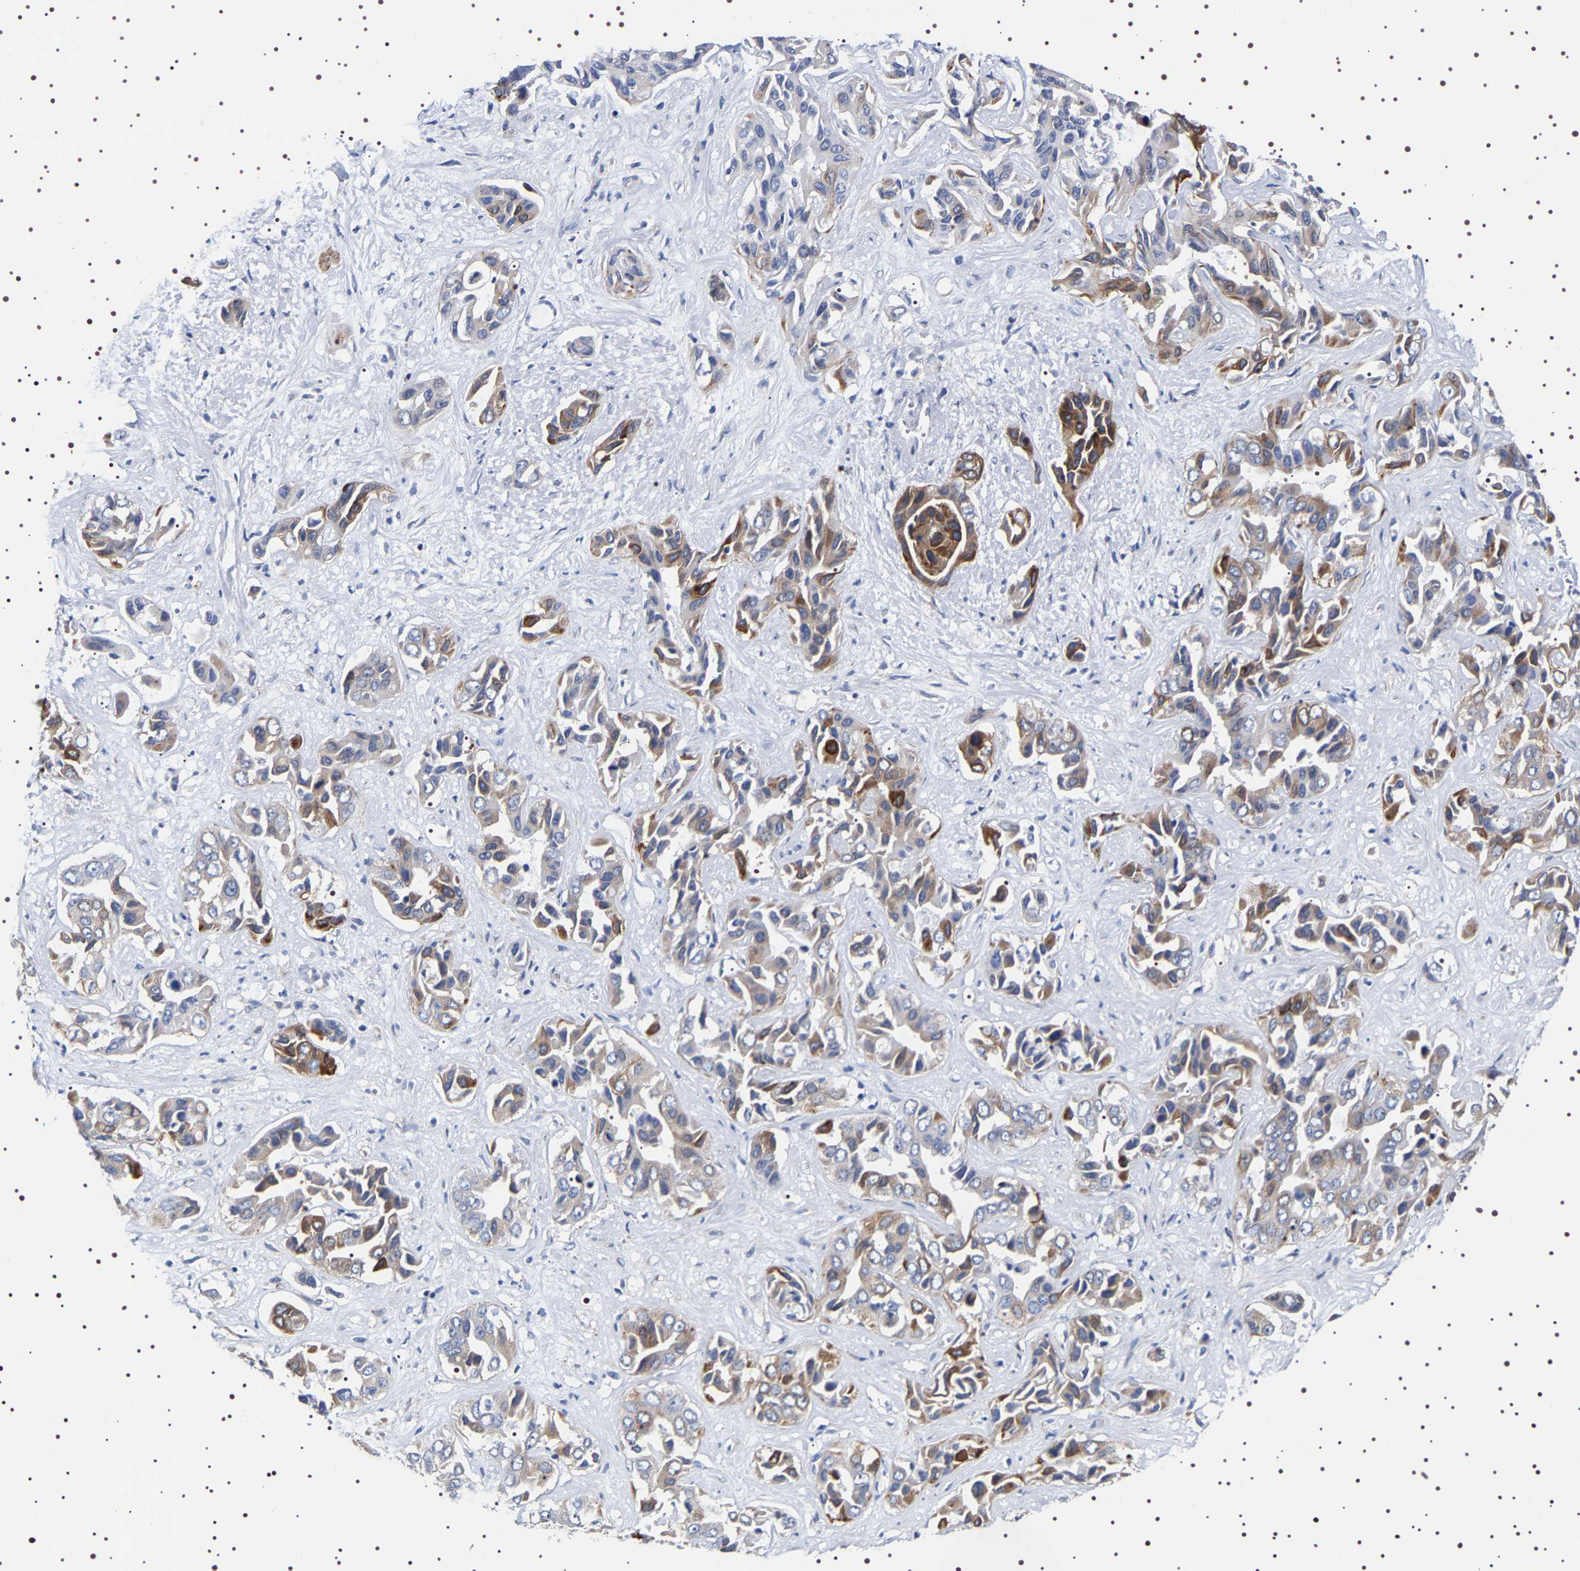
{"staining": {"intensity": "moderate", "quantity": "25%-75%", "location": "cytoplasmic/membranous"}, "tissue": "liver cancer", "cell_type": "Tumor cells", "image_type": "cancer", "snomed": [{"axis": "morphology", "description": "Cholangiocarcinoma"}, {"axis": "topography", "description": "Liver"}], "caption": "Liver cholangiocarcinoma stained with a brown dye shows moderate cytoplasmic/membranous positive staining in approximately 25%-75% of tumor cells.", "gene": "SQLE", "patient": {"sex": "female", "age": 52}}